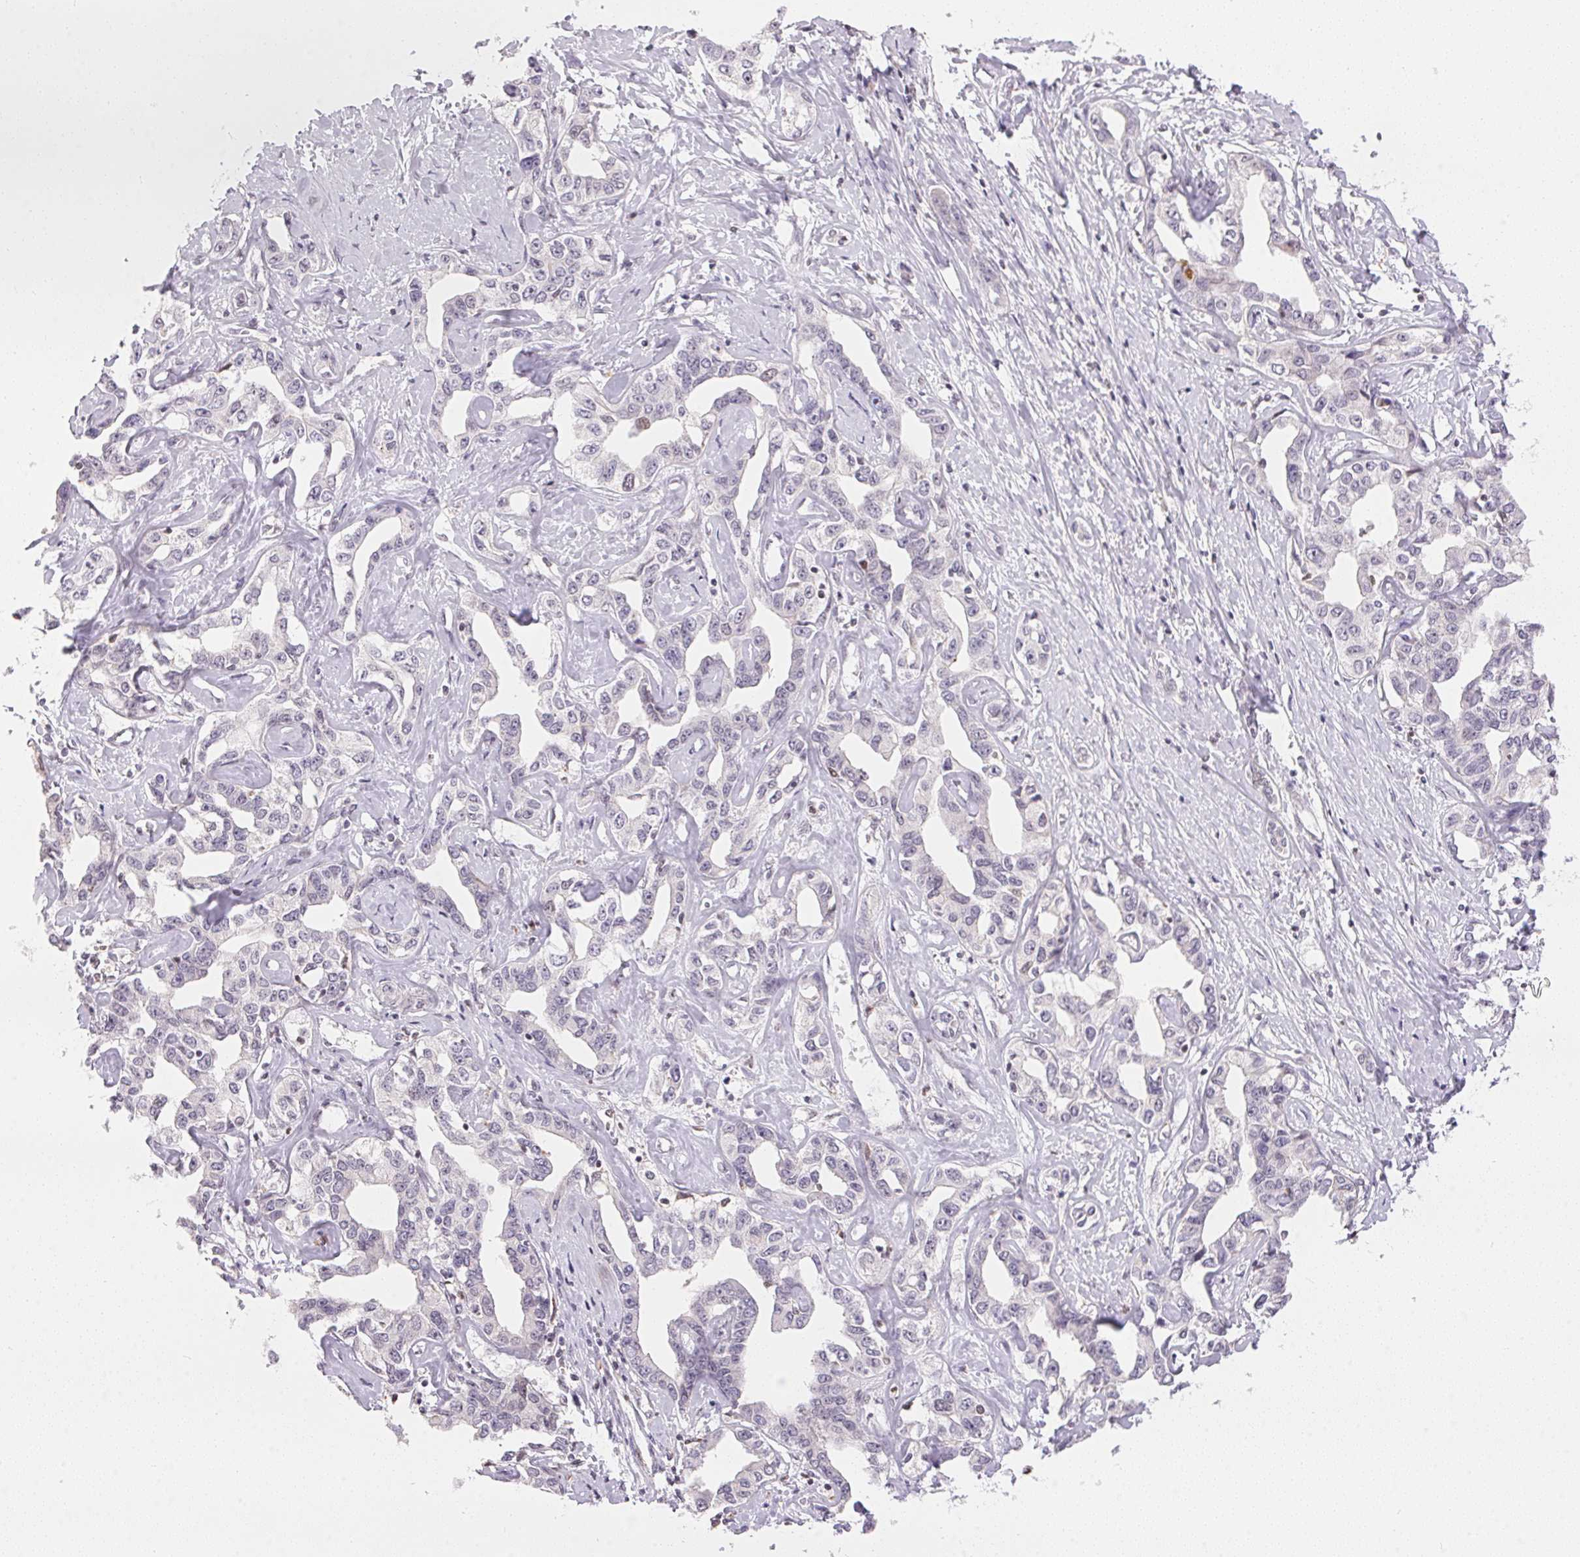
{"staining": {"intensity": "negative", "quantity": "none", "location": "none"}, "tissue": "liver cancer", "cell_type": "Tumor cells", "image_type": "cancer", "snomed": [{"axis": "morphology", "description": "Cholangiocarcinoma"}, {"axis": "topography", "description": "Liver"}], "caption": "Tumor cells show no significant protein staining in liver cancer.", "gene": "NFE2L1", "patient": {"sex": "male", "age": 59}}